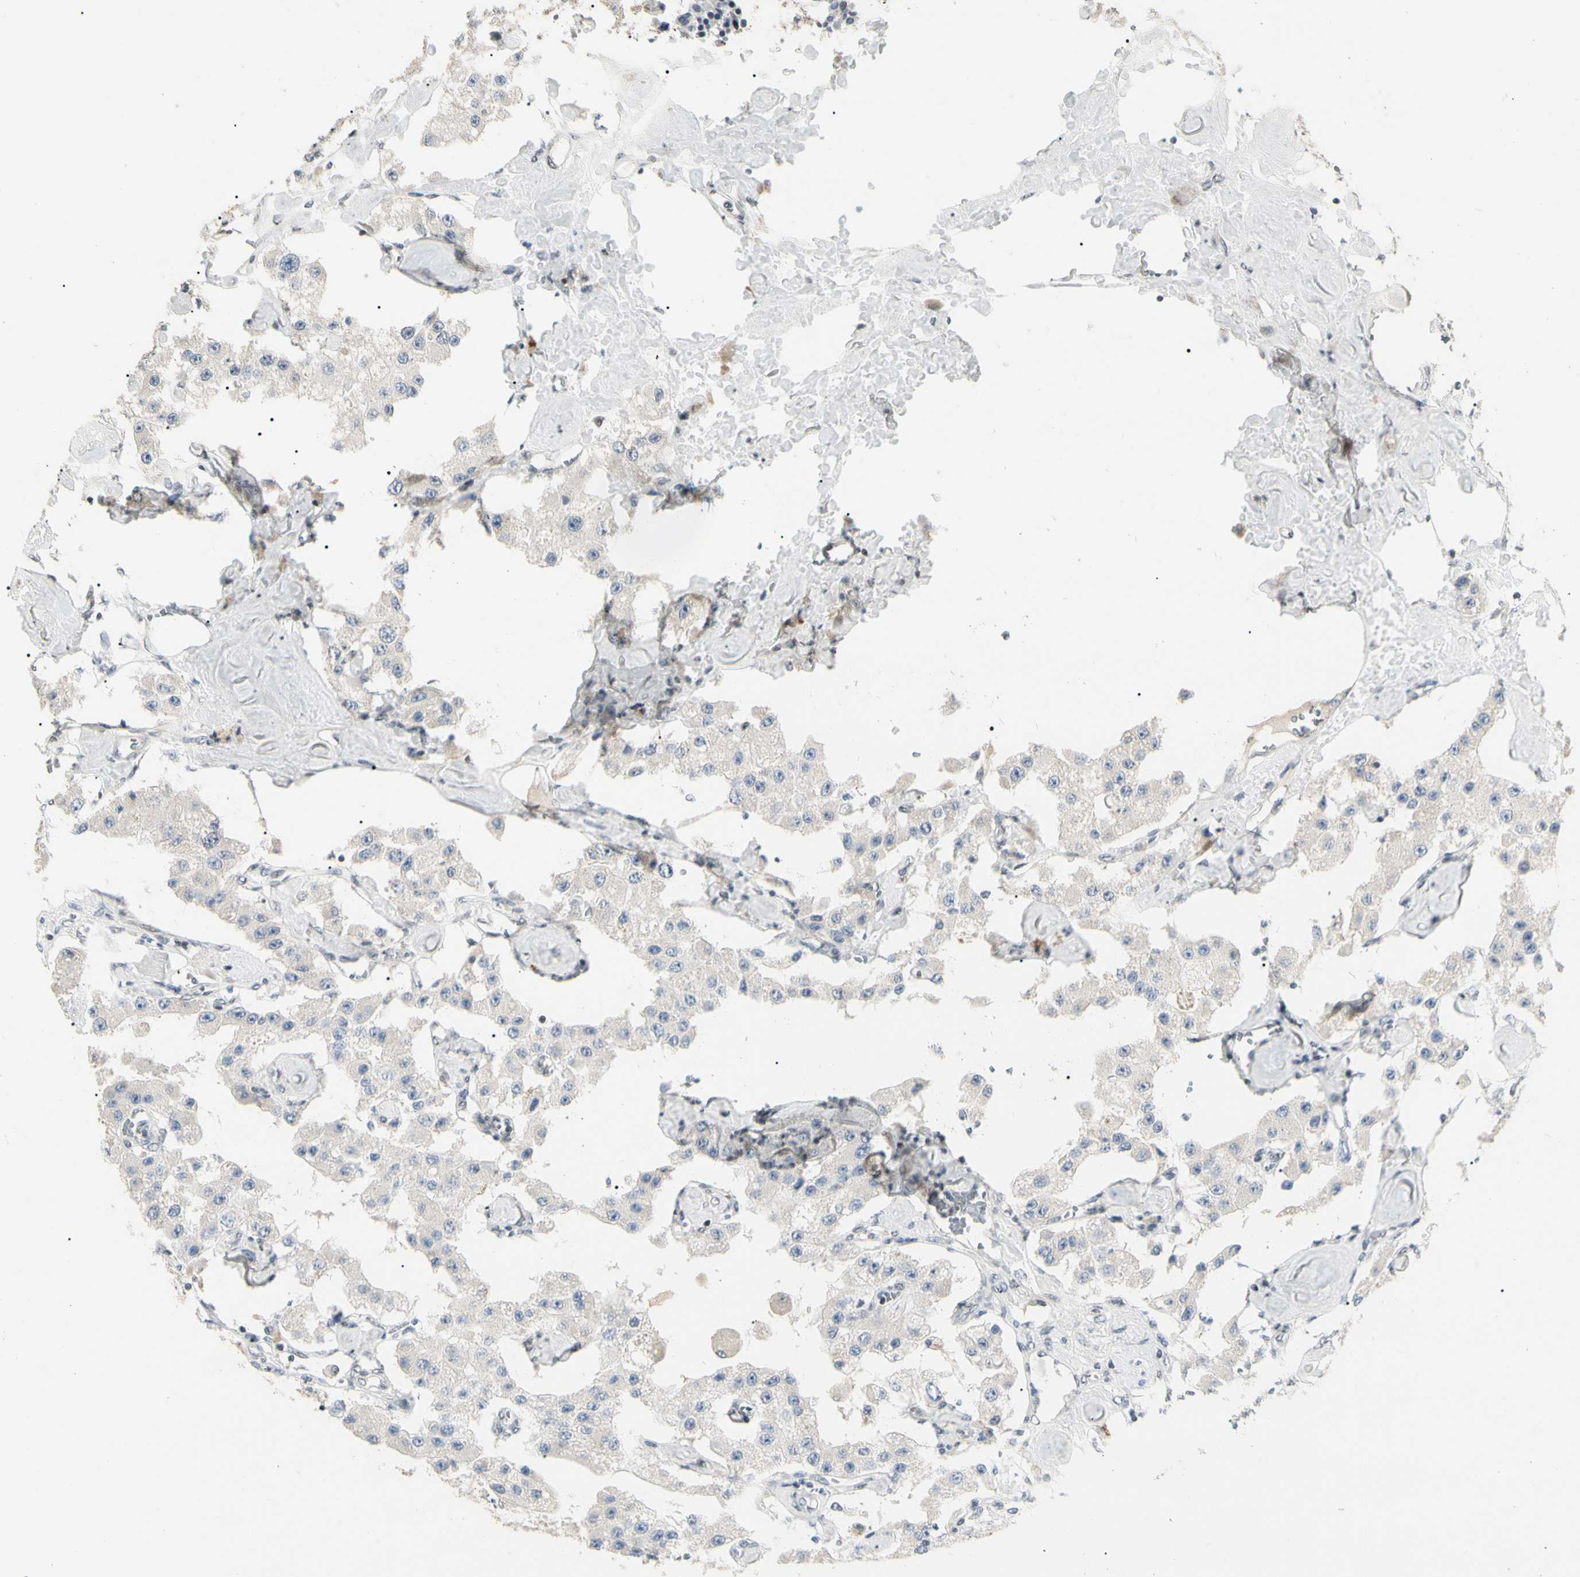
{"staining": {"intensity": "negative", "quantity": "none", "location": "none"}, "tissue": "carcinoid", "cell_type": "Tumor cells", "image_type": "cancer", "snomed": [{"axis": "morphology", "description": "Carcinoid, malignant, NOS"}, {"axis": "topography", "description": "Pancreas"}], "caption": "Tumor cells are negative for protein expression in human malignant carcinoid.", "gene": "GREM1", "patient": {"sex": "male", "age": 41}}